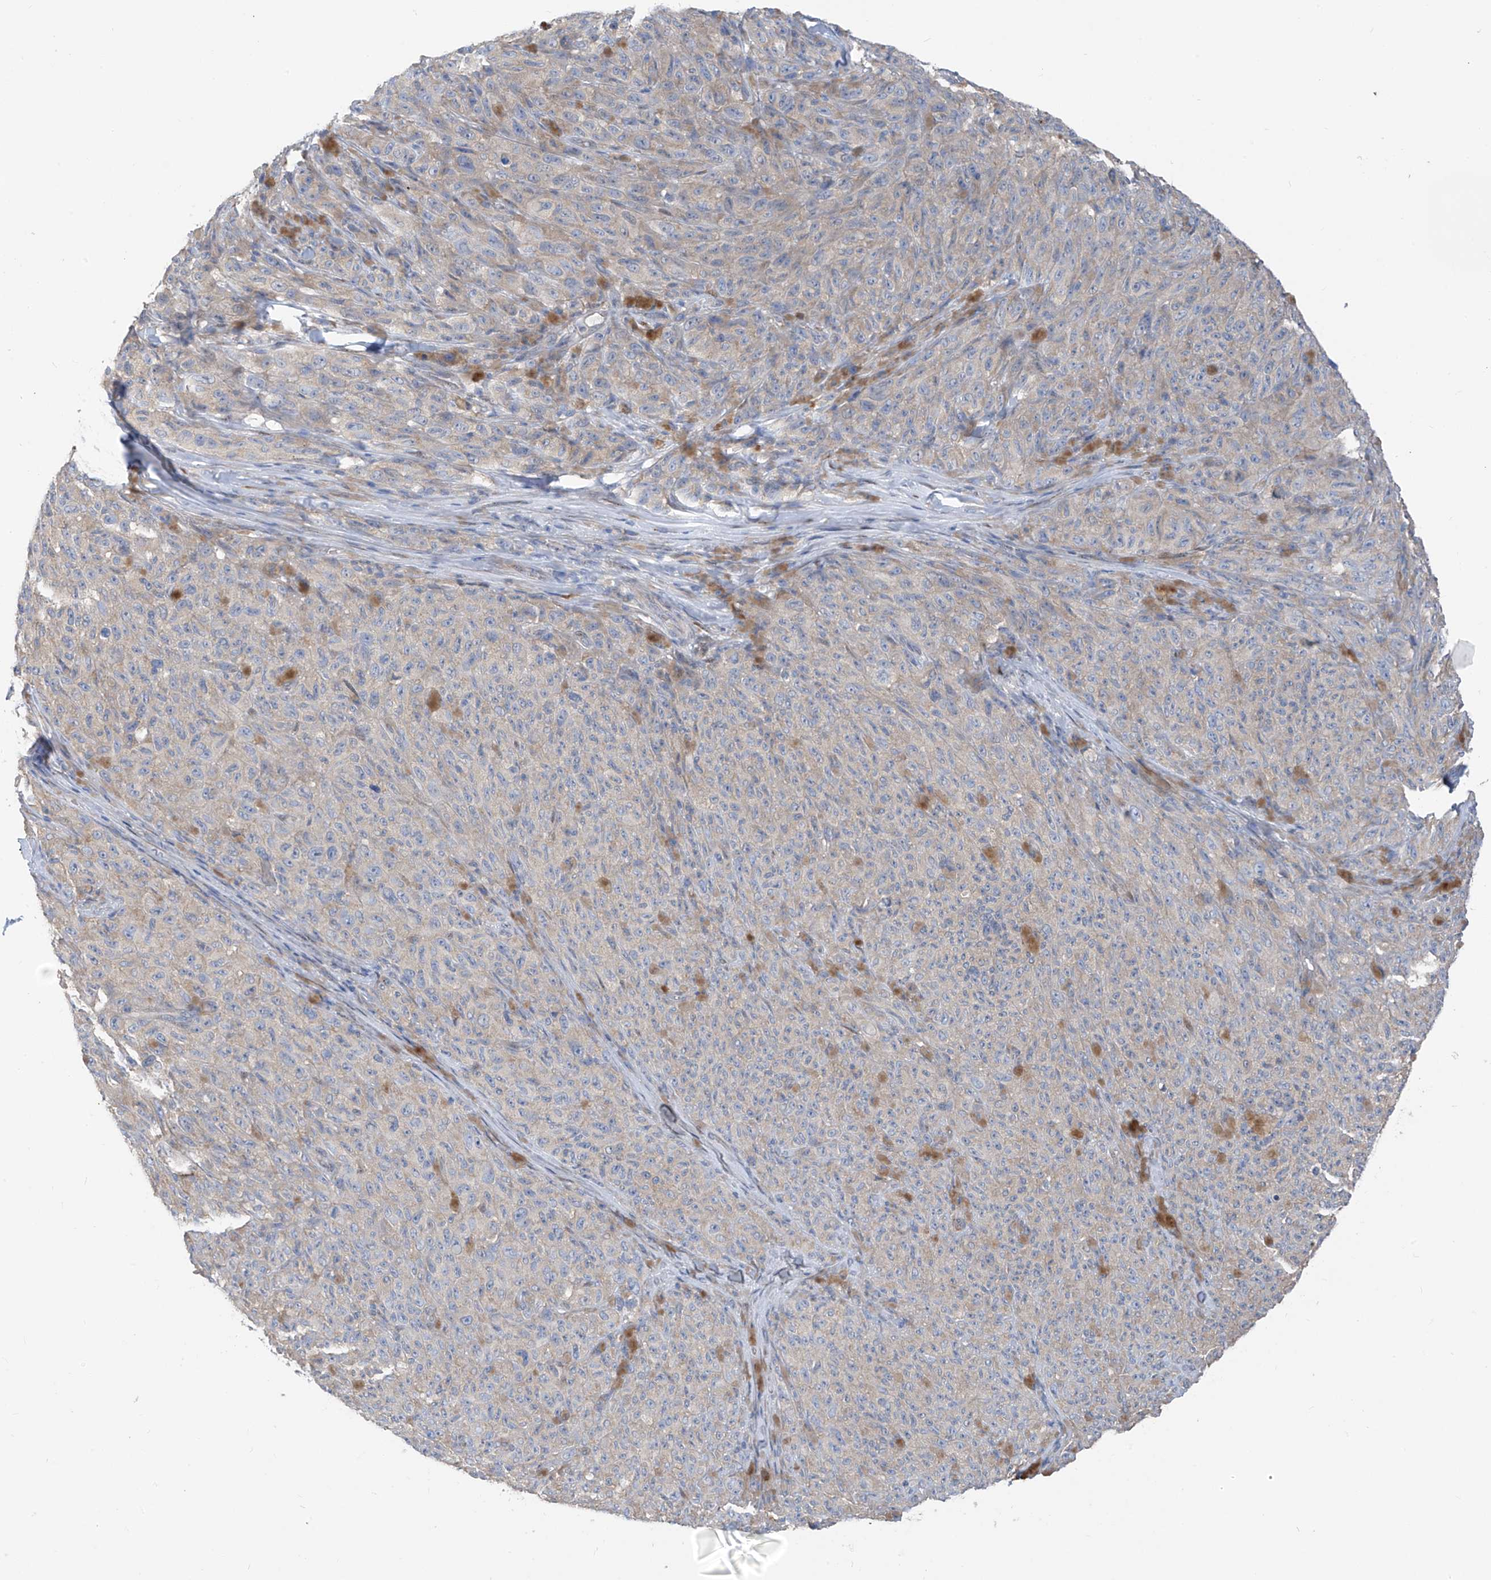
{"staining": {"intensity": "weak", "quantity": "25%-75%", "location": "cytoplasmic/membranous"}, "tissue": "melanoma", "cell_type": "Tumor cells", "image_type": "cancer", "snomed": [{"axis": "morphology", "description": "Malignant melanoma, NOS"}, {"axis": "topography", "description": "Skin"}], "caption": "Tumor cells display low levels of weak cytoplasmic/membranous staining in approximately 25%-75% of cells in malignant melanoma.", "gene": "RPL4", "patient": {"sex": "female", "age": 82}}